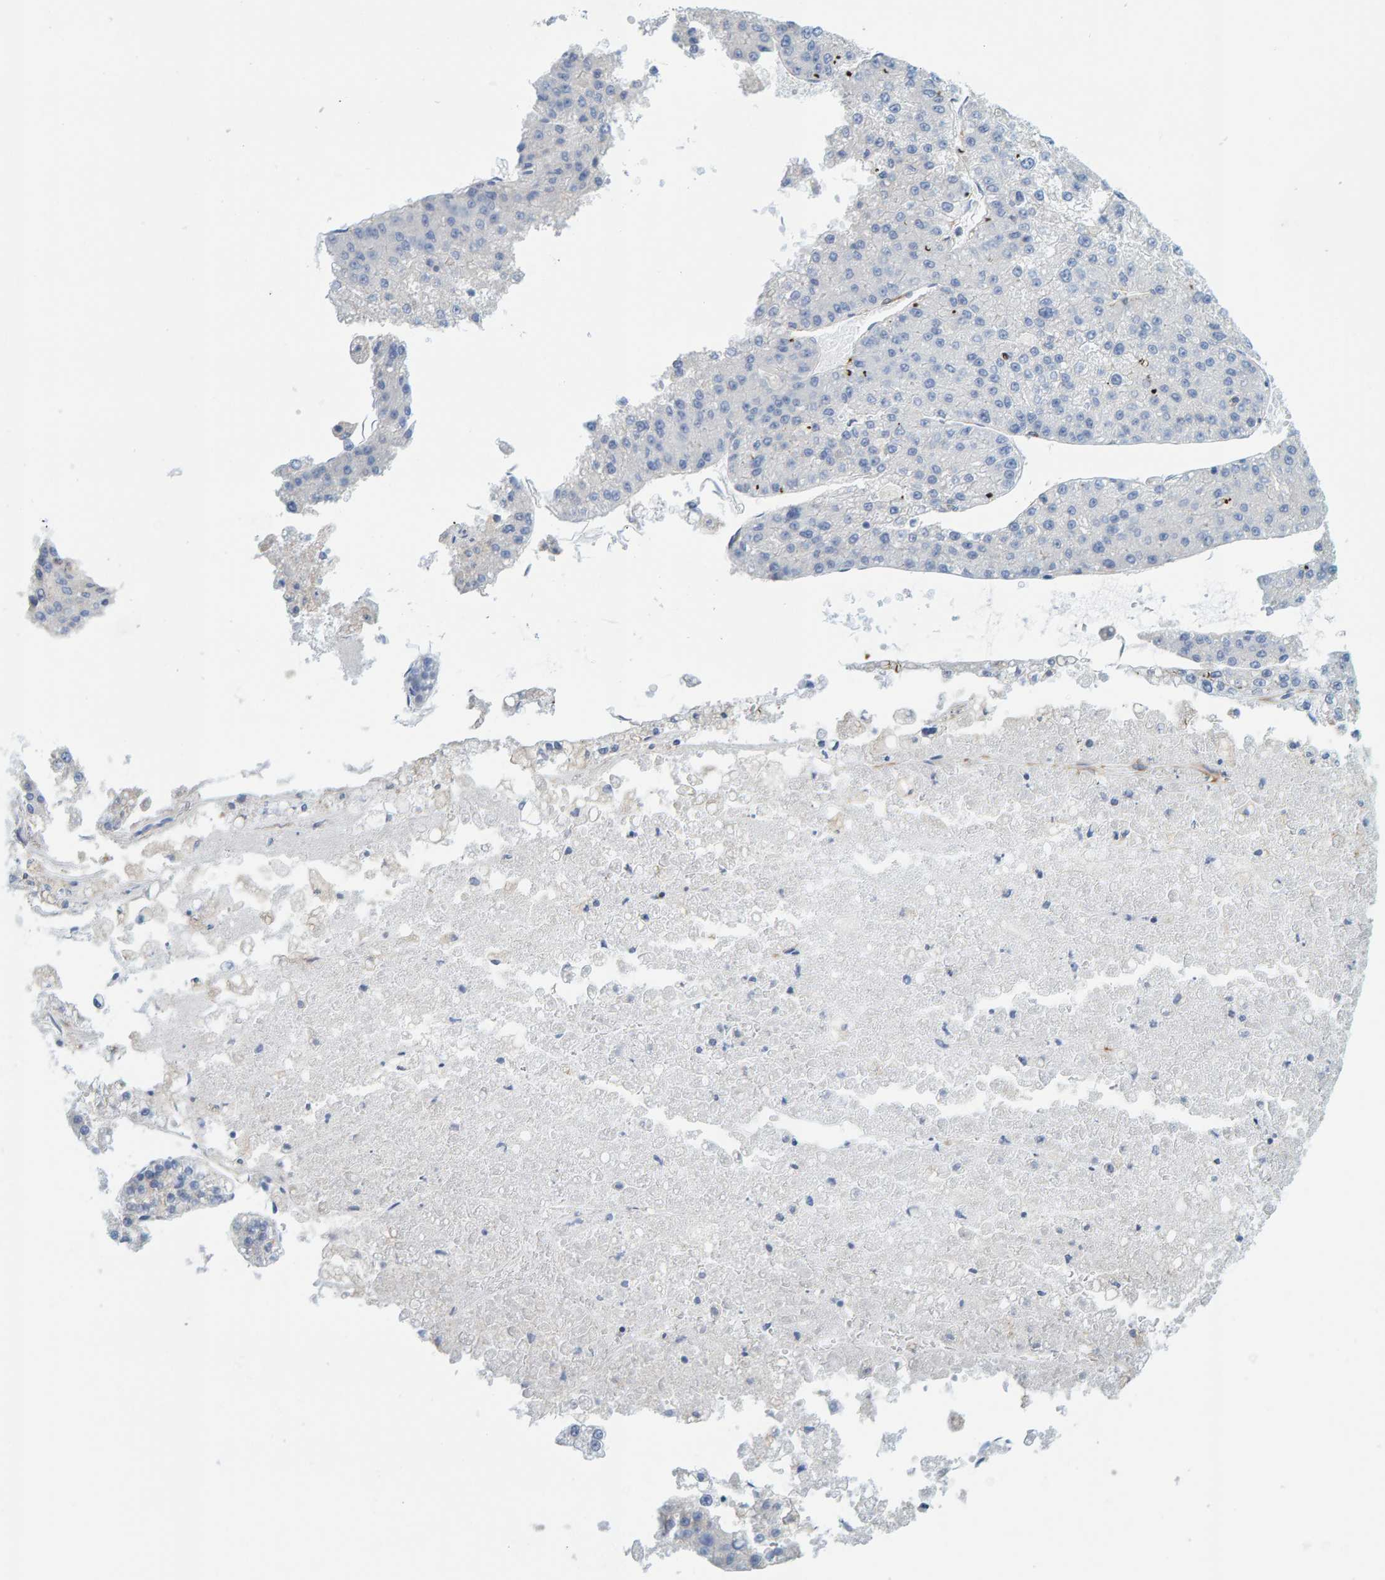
{"staining": {"intensity": "negative", "quantity": "none", "location": "none"}, "tissue": "liver cancer", "cell_type": "Tumor cells", "image_type": "cancer", "snomed": [{"axis": "morphology", "description": "Carcinoma, Hepatocellular, NOS"}, {"axis": "topography", "description": "Liver"}], "caption": "High power microscopy photomicrograph of an IHC histopathology image of liver hepatocellular carcinoma, revealing no significant staining in tumor cells.", "gene": "MAP1B", "patient": {"sex": "female", "age": 73}}